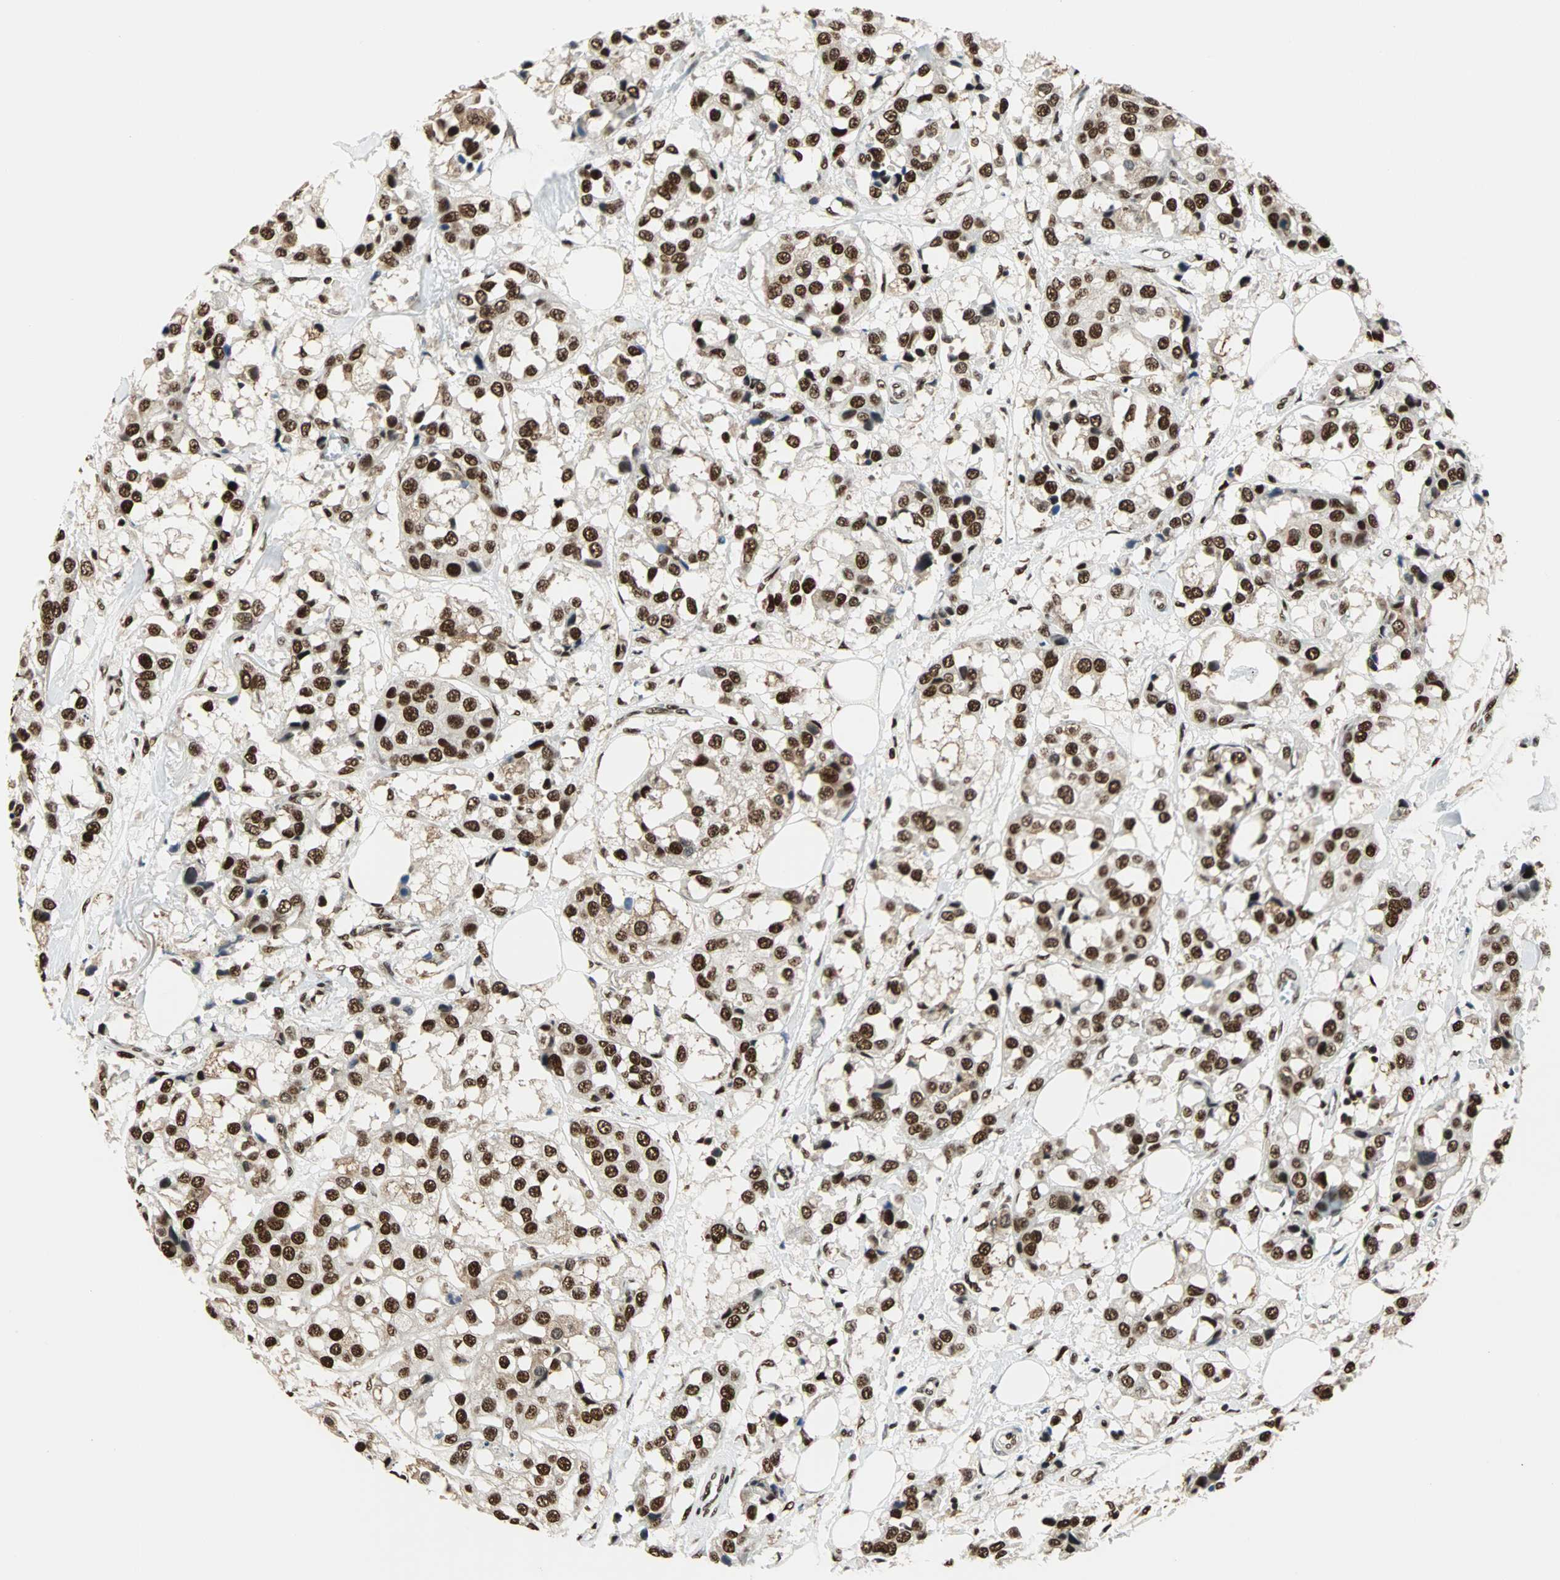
{"staining": {"intensity": "strong", "quantity": ">75%", "location": "nuclear"}, "tissue": "breast cancer", "cell_type": "Tumor cells", "image_type": "cancer", "snomed": [{"axis": "morphology", "description": "Duct carcinoma"}, {"axis": "topography", "description": "Breast"}], "caption": "There is high levels of strong nuclear positivity in tumor cells of invasive ductal carcinoma (breast), as demonstrated by immunohistochemical staining (brown color).", "gene": "XRCC4", "patient": {"sex": "female", "age": 80}}